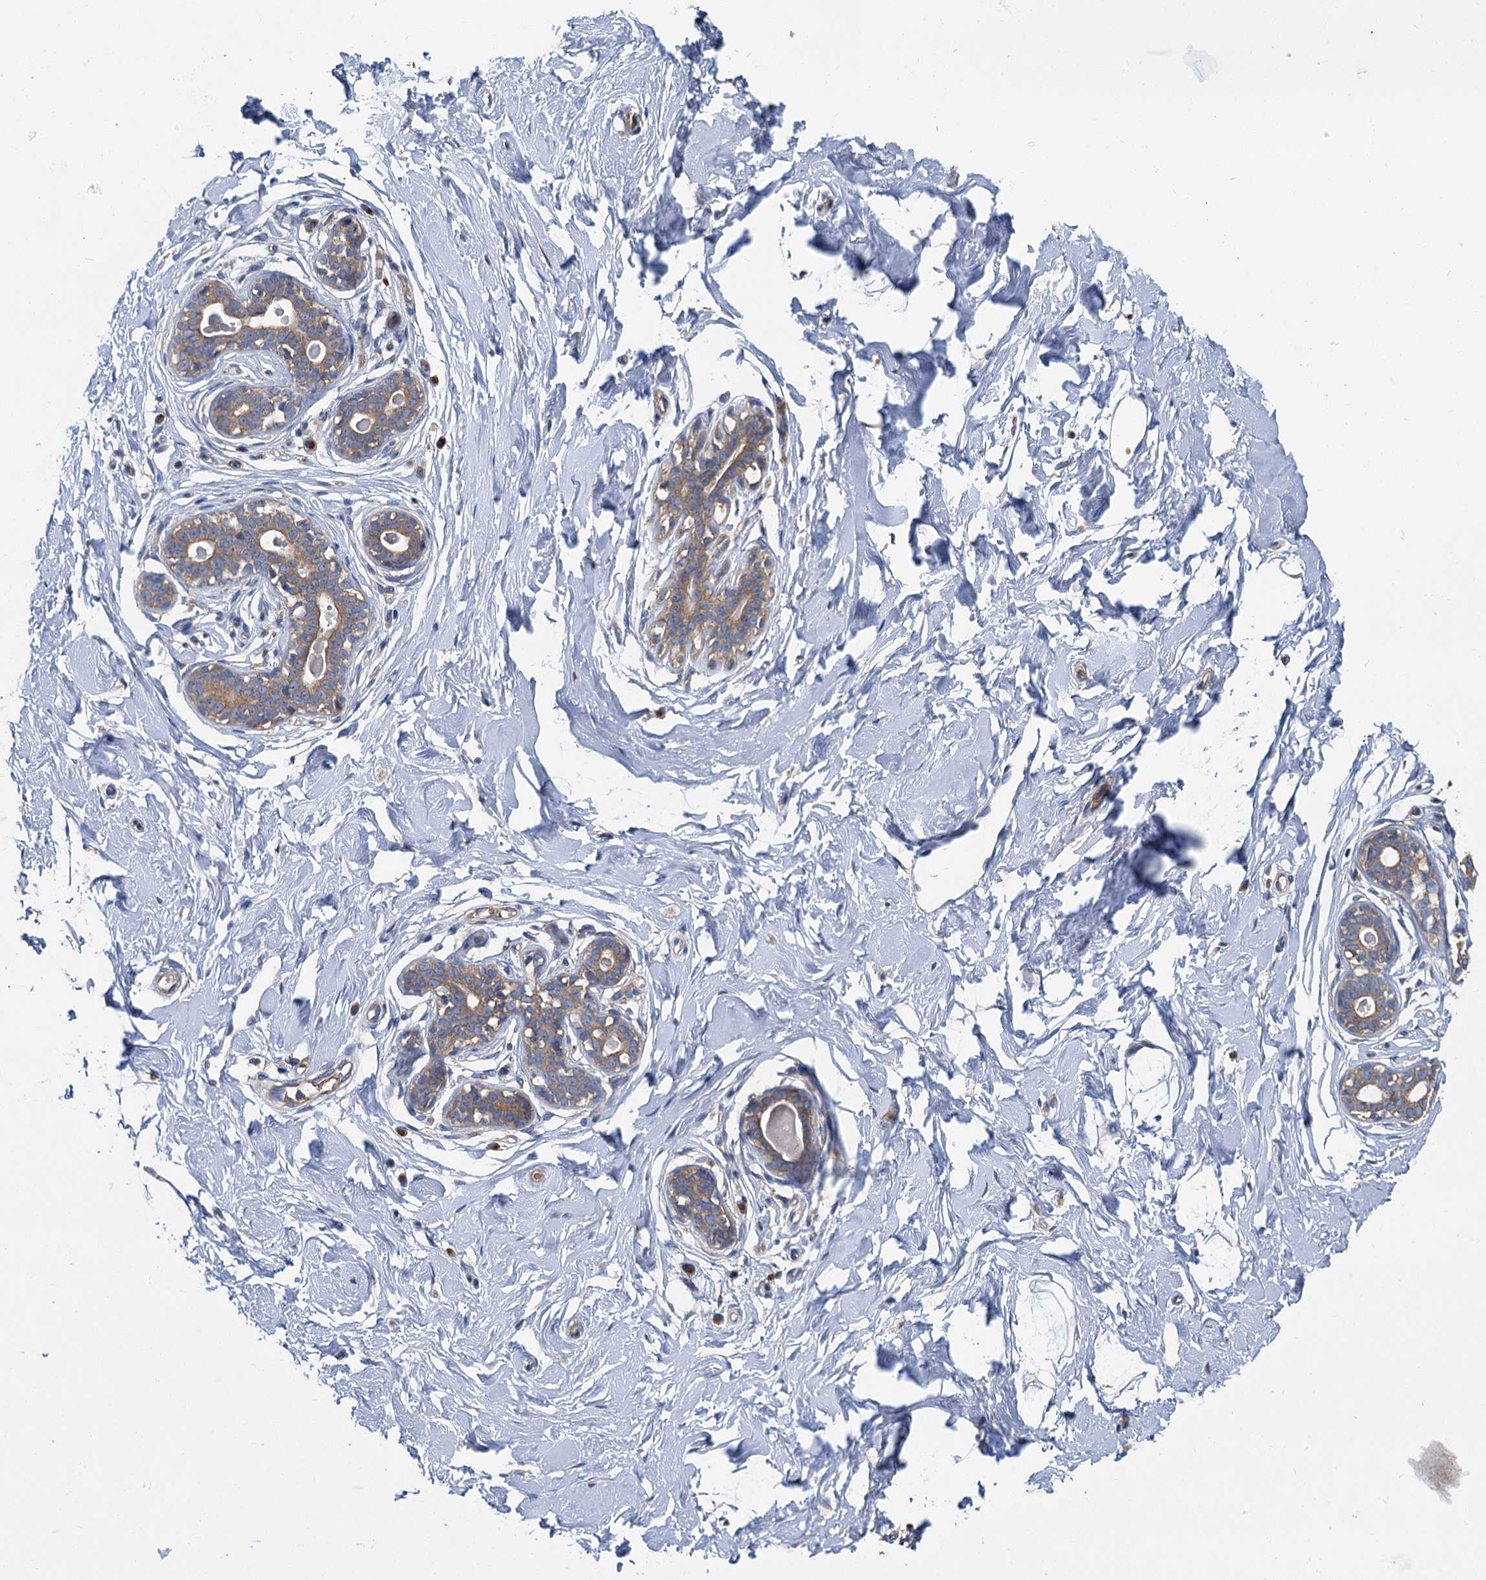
{"staining": {"intensity": "negative", "quantity": "none", "location": "none"}, "tissue": "breast", "cell_type": "Adipocytes", "image_type": "normal", "snomed": [{"axis": "morphology", "description": "Normal tissue, NOS"}, {"axis": "morphology", "description": "Adenoma, NOS"}, {"axis": "topography", "description": "Breast"}], "caption": "Immunohistochemistry (IHC) histopathology image of normal breast stained for a protein (brown), which exhibits no staining in adipocytes. (DAB IHC visualized using brightfield microscopy, high magnification).", "gene": "PPIP5K1", "patient": {"sex": "female", "age": 23}}